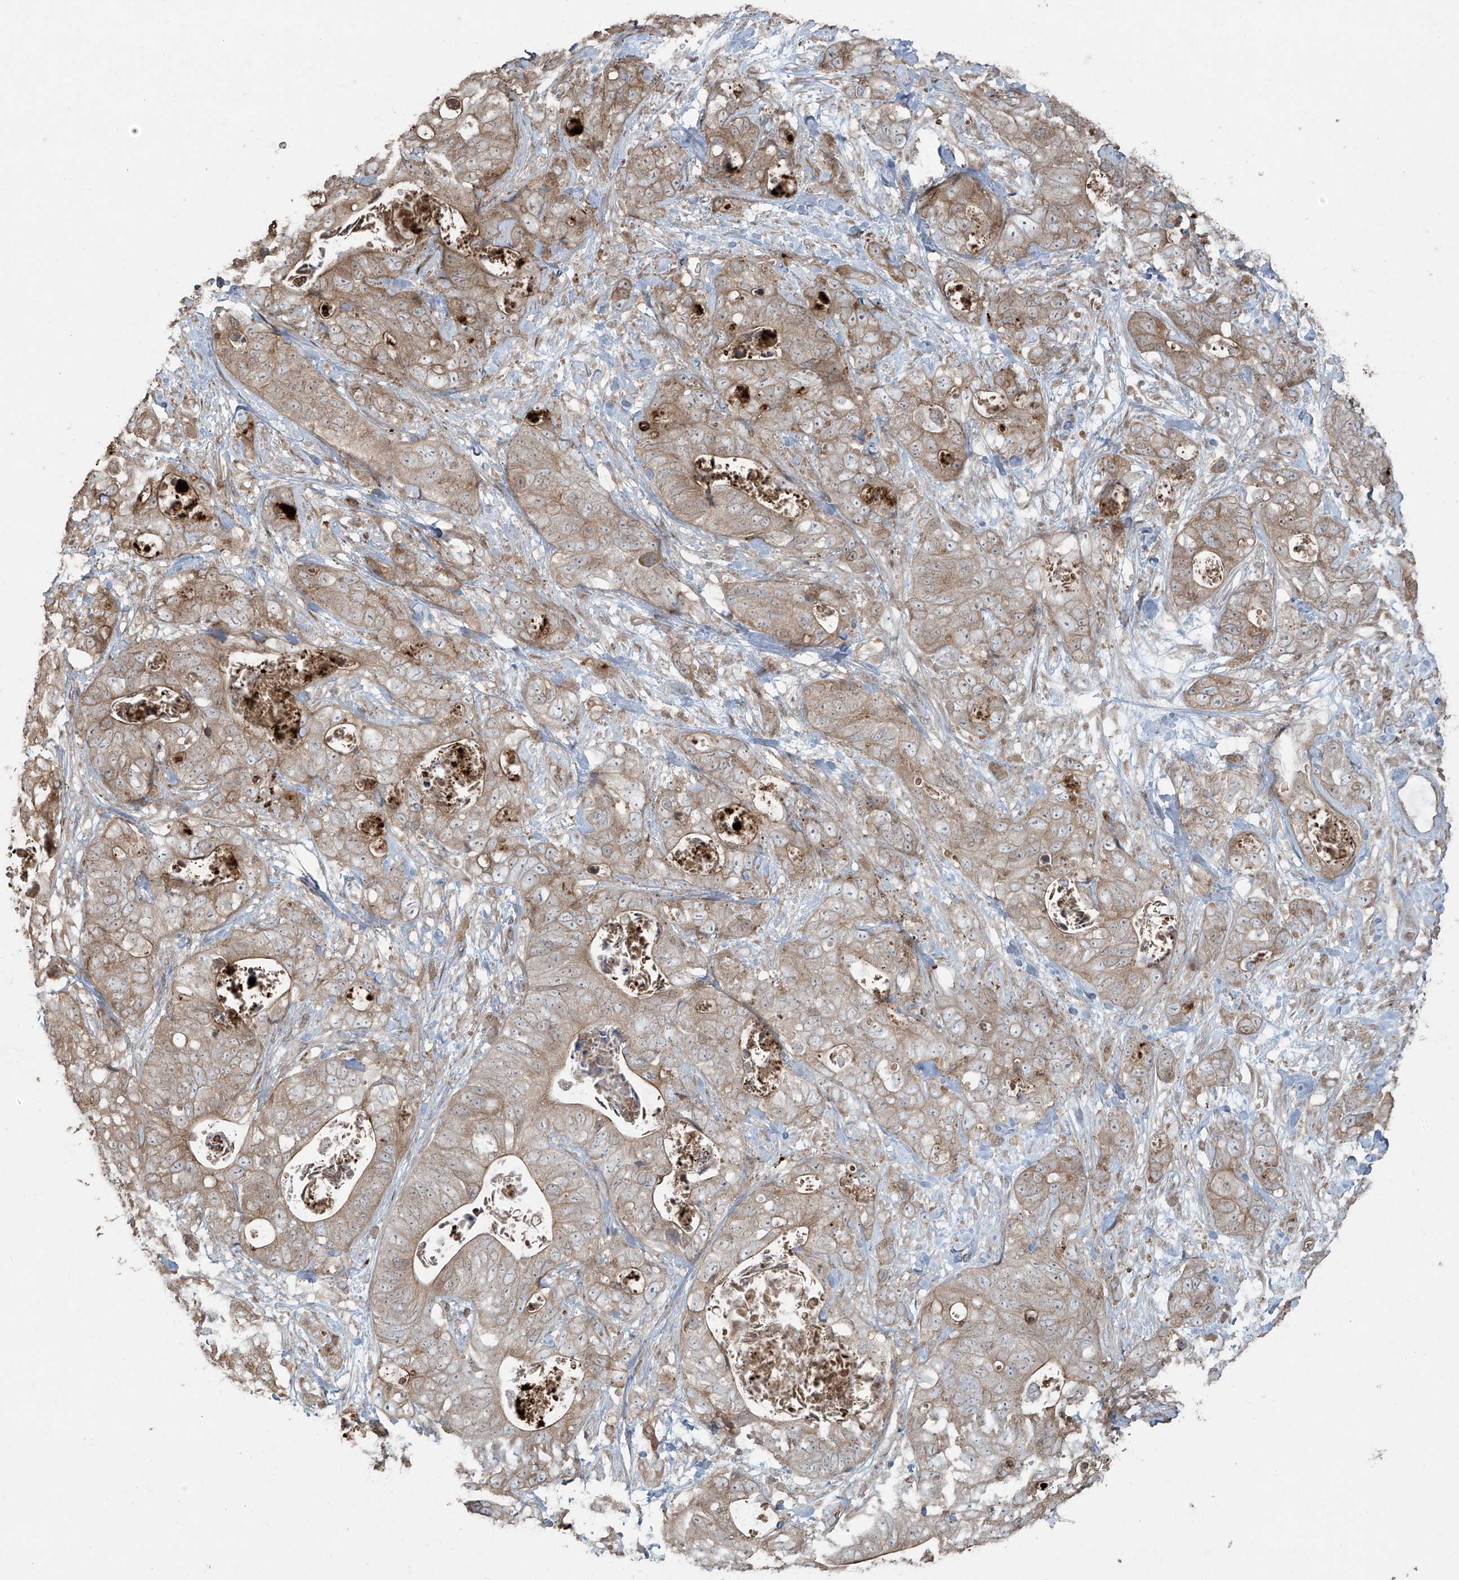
{"staining": {"intensity": "weak", "quantity": ">75%", "location": "cytoplasmic/membranous"}, "tissue": "stomach cancer", "cell_type": "Tumor cells", "image_type": "cancer", "snomed": [{"axis": "morphology", "description": "Normal tissue, NOS"}, {"axis": "morphology", "description": "Adenocarcinoma, NOS"}, {"axis": "topography", "description": "Stomach"}], "caption": "Protein expression by immunohistochemistry reveals weak cytoplasmic/membranous staining in approximately >75% of tumor cells in stomach adenocarcinoma. The staining was performed using DAB, with brown indicating positive protein expression. Nuclei are stained blue with hematoxylin.", "gene": "TTC22", "patient": {"sex": "female", "age": 89}}